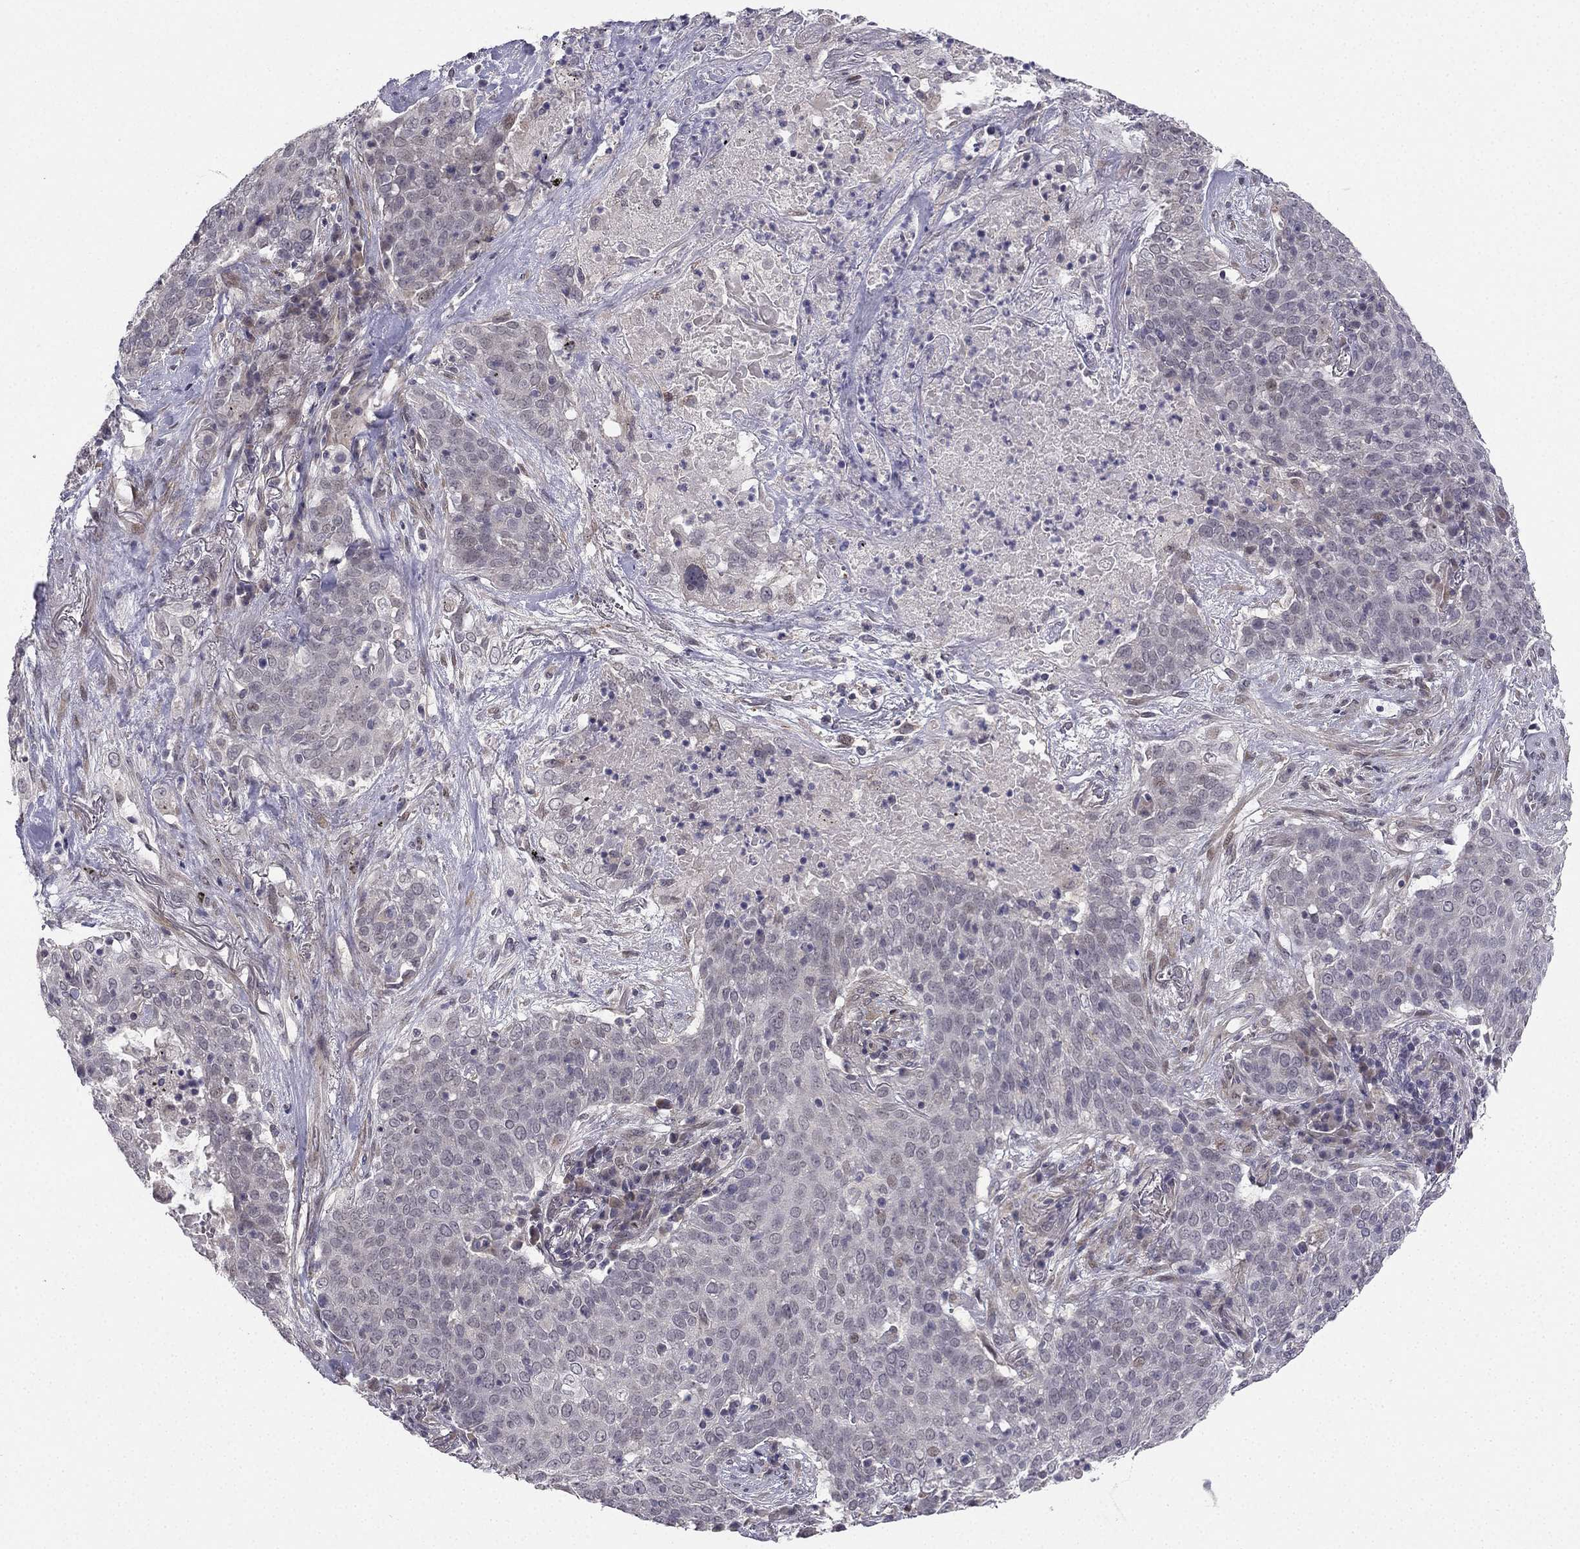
{"staining": {"intensity": "negative", "quantity": "none", "location": "none"}, "tissue": "lung cancer", "cell_type": "Tumor cells", "image_type": "cancer", "snomed": [{"axis": "morphology", "description": "Squamous cell carcinoma, NOS"}, {"axis": "topography", "description": "Lung"}], "caption": "The immunohistochemistry histopathology image has no significant expression in tumor cells of lung squamous cell carcinoma tissue.", "gene": "CHST8", "patient": {"sex": "male", "age": 82}}